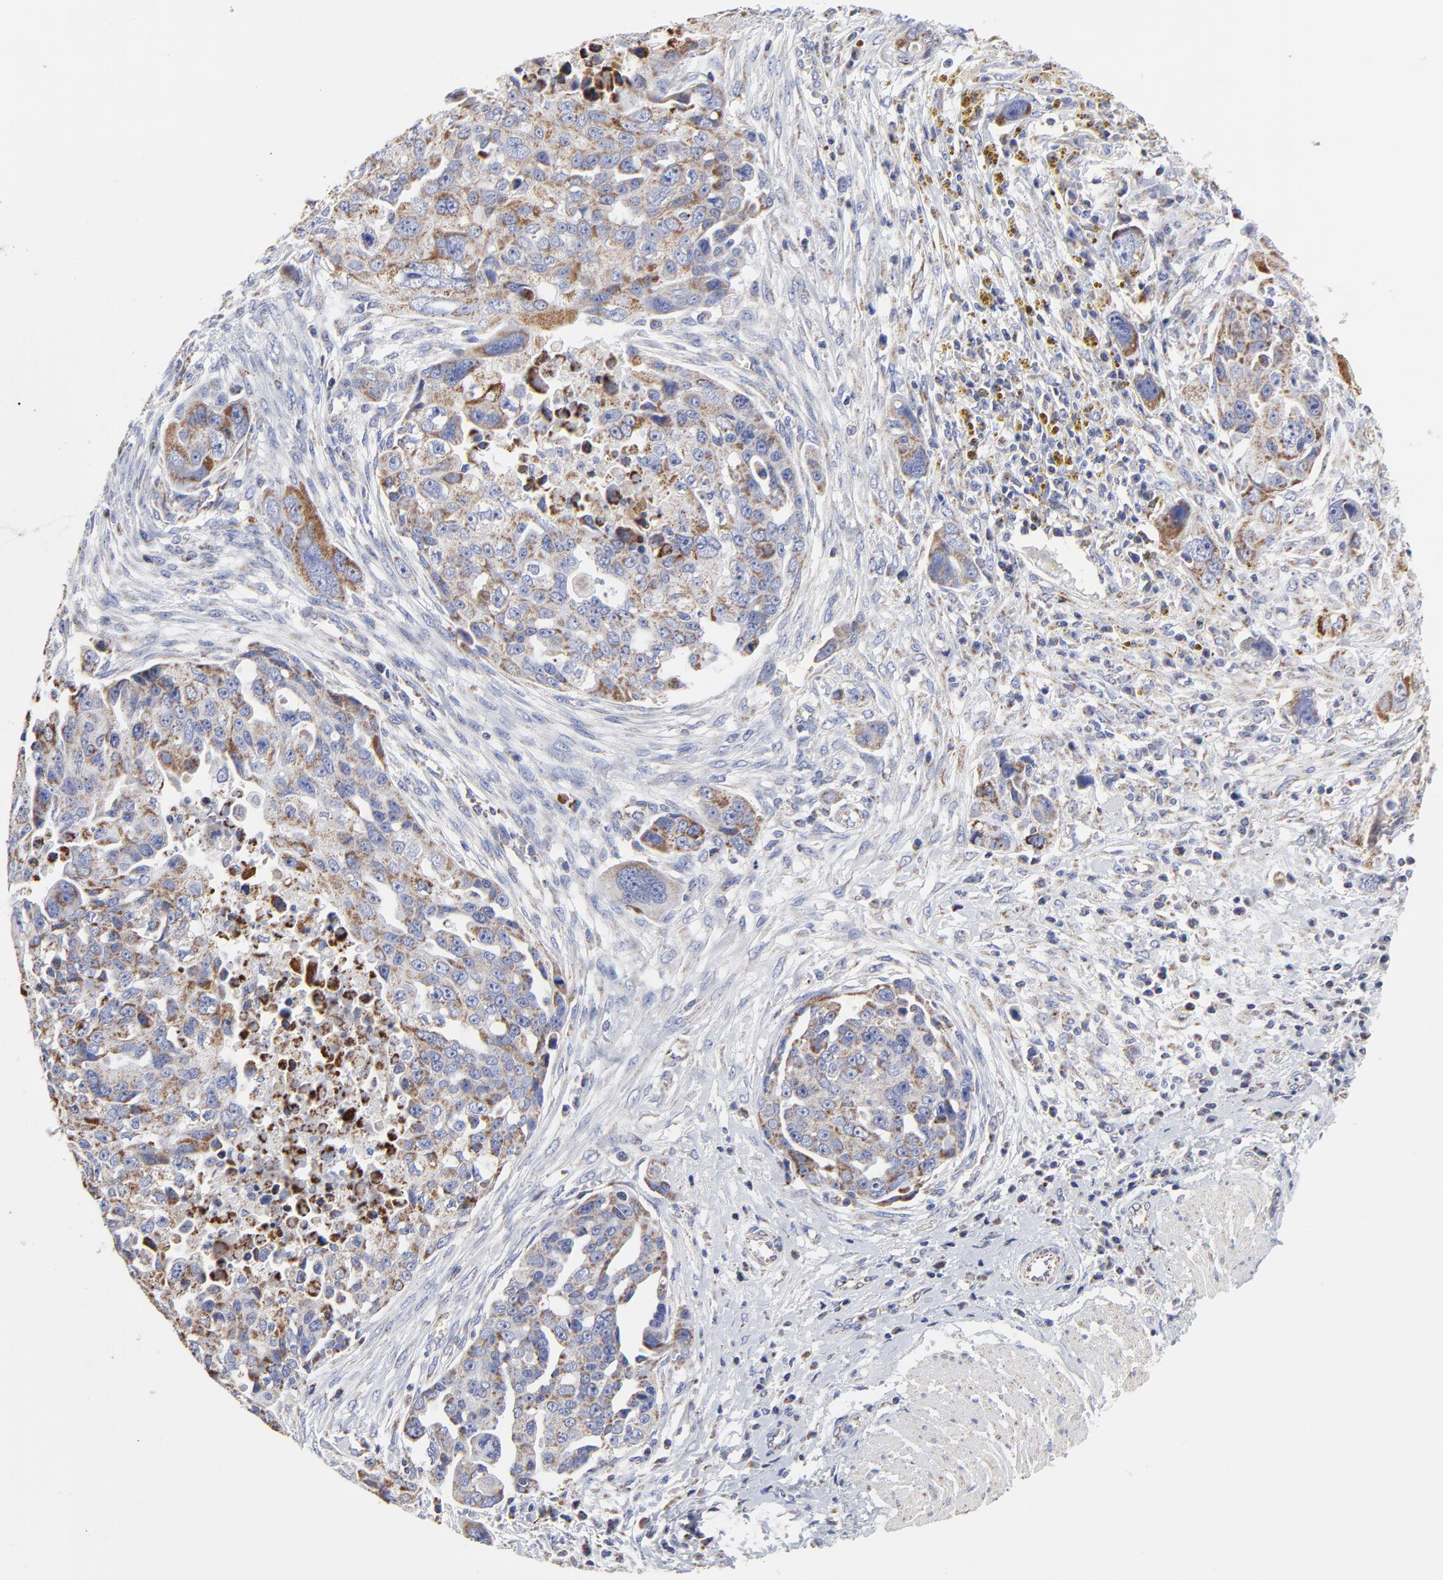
{"staining": {"intensity": "moderate", "quantity": ">75%", "location": "cytoplasmic/membranous"}, "tissue": "ovarian cancer", "cell_type": "Tumor cells", "image_type": "cancer", "snomed": [{"axis": "morphology", "description": "Carcinoma, endometroid"}, {"axis": "topography", "description": "Ovary"}], "caption": "Ovarian endometroid carcinoma stained with DAB immunohistochemistry (IHC) demonstrates medium levels of moderate cytoplasmic/membranous staining in about >75% of tumor cells. The protein is stained brown, and the nuclei are stained in blue (DAB (3,3'-diaminobenzidine) IHC with brightfield microscopy, high magnification).", "gene": "PINK1", "patient": {"sex": "female", "age": 75}}